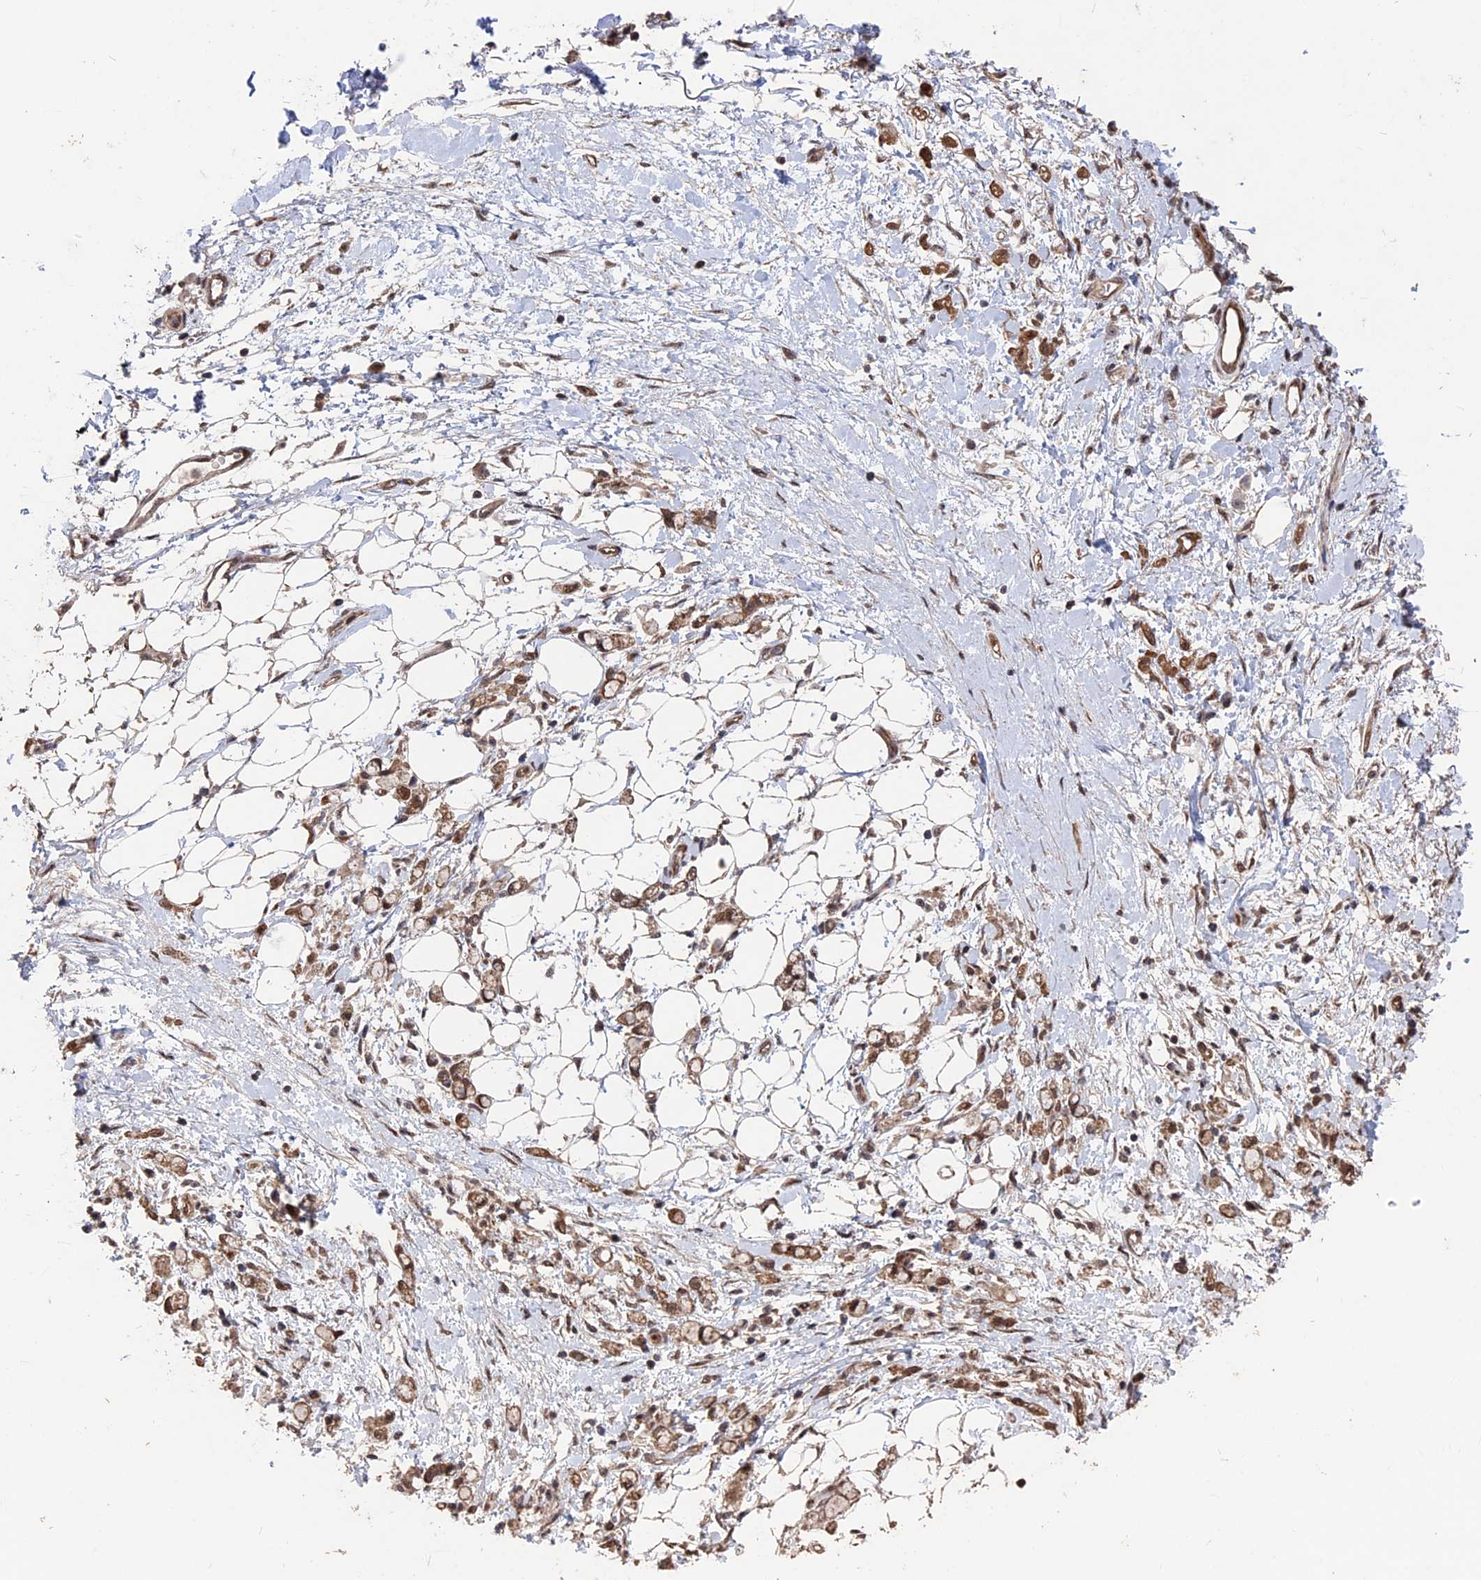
{"staining": {"intensity": "moderate", "quantity": ">75%", "location": "cytoplasmic/membranous"}, "tissue": "stomach cancer", "cell_type": "Tumor cells", "image_type": "cancer", "snomed": [{"axis": "morphology", "description": "Adenocarcinoma, NOS"}, {"axis": "topography", "description": "Stomach"}], "caption": "IHC staining of adenocarcinoma (stomach), which shows medium levels of moderate cytoplasmic/membranous staining in about >75% of tumor cells indicating moderate cytoplasmic/membranous protein positivity. The staining was performed using DAB (3,3'-diaminobenzidine) (brown) for protein detection and nuclei were counterstained in hematoxylin (blue).", "gene": "KIAA1328", "patient": {"sex": "female", "age": 60}}